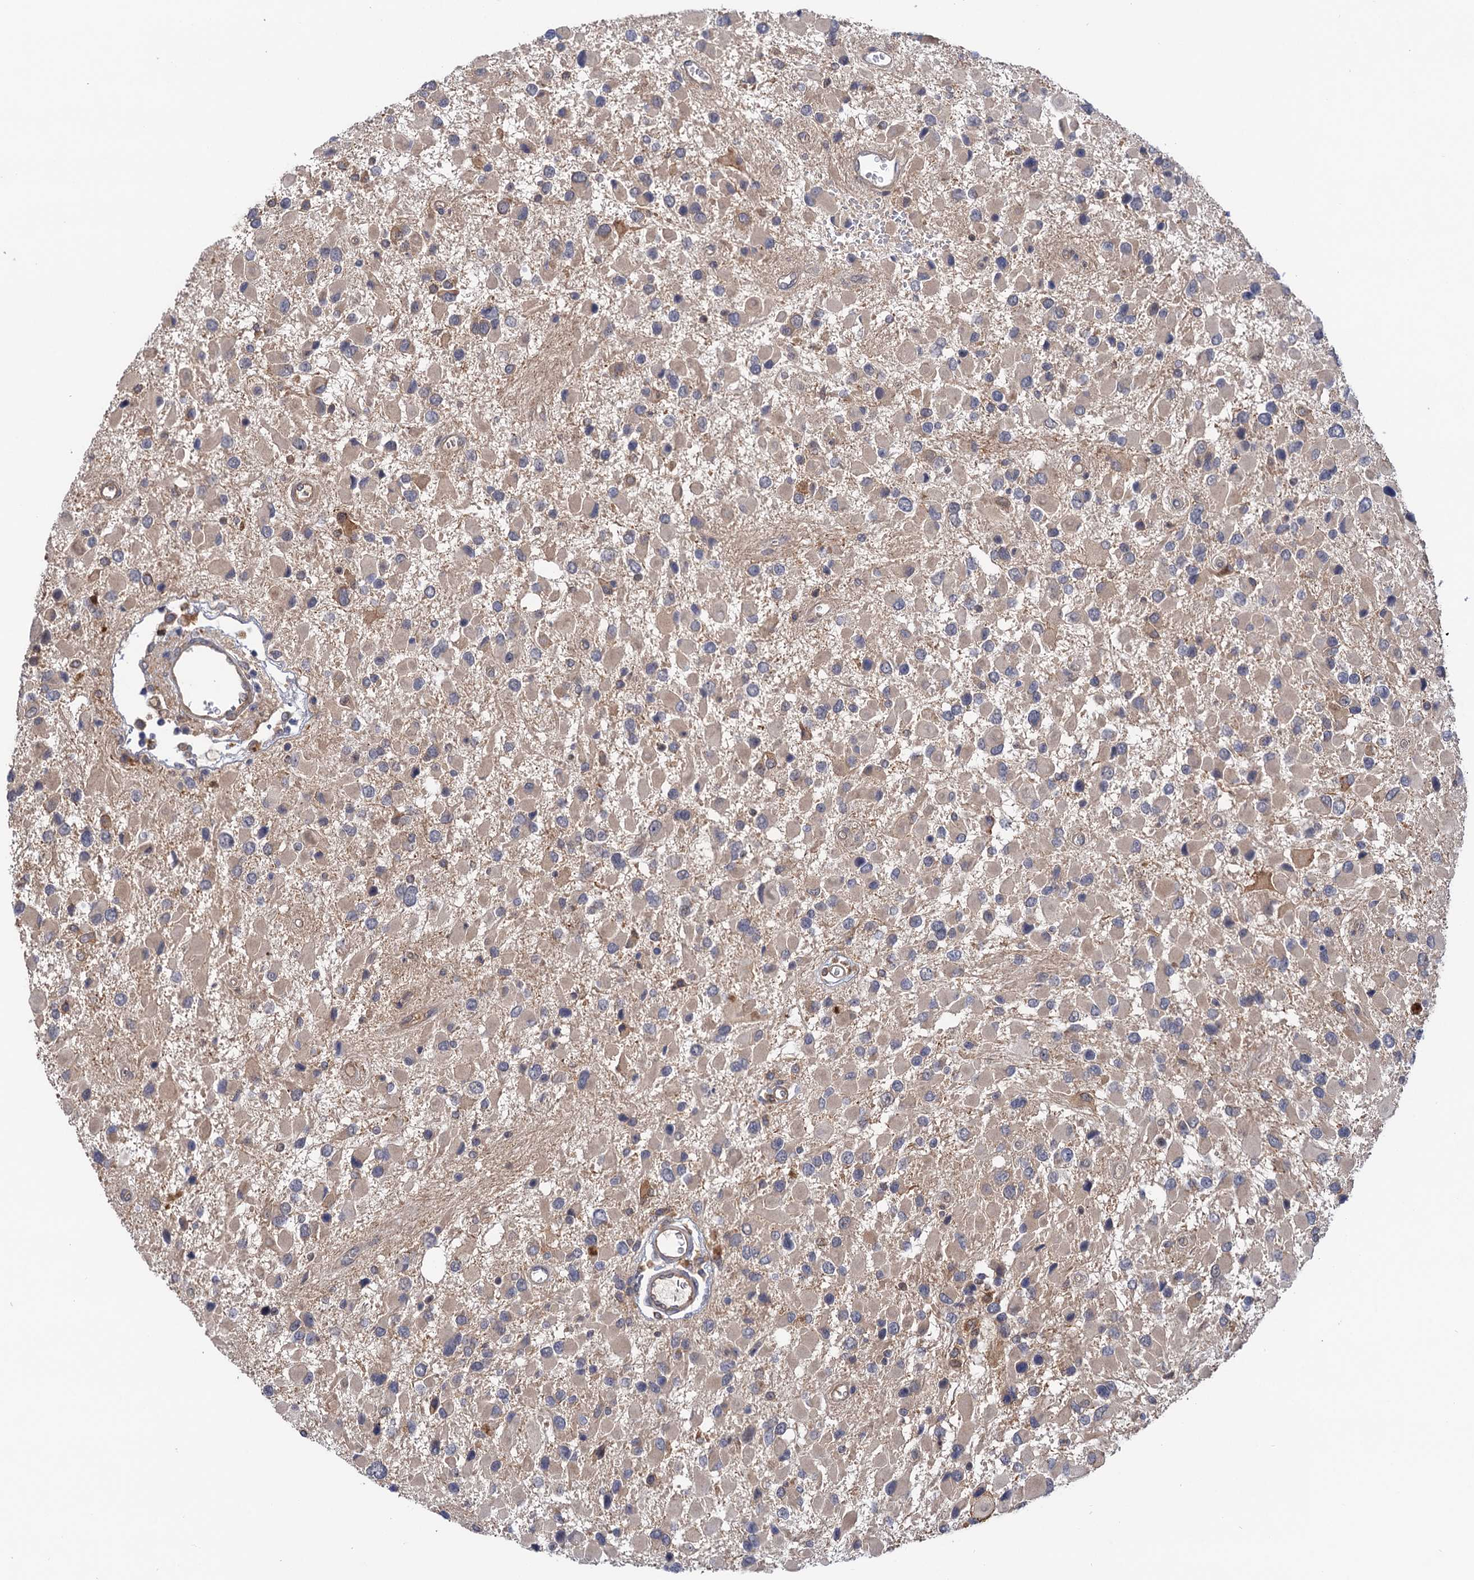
{"staining": {"intensity": "weak", "quantity": "<25%", "location": "cytoplasmic/membranous"}, "tissue": "glioma", "cell_type": "Tumor cells", "image_type": "cancer", "snomed": [{"axis": "morphology", "description": "Glioma, malignant, High grade"}, {"axis": "topography", "description": "Brain"}], "caption": "Immunohistochemistry (IHC) image of neoplastic tissue: high-grade glioma (malignant) stained with DAB (3,3'-diaminobenzidine) displays no significant protein expression in tumor cells.", "gene": "NEK8", "patient": {"sex": "male", "age": 53}}